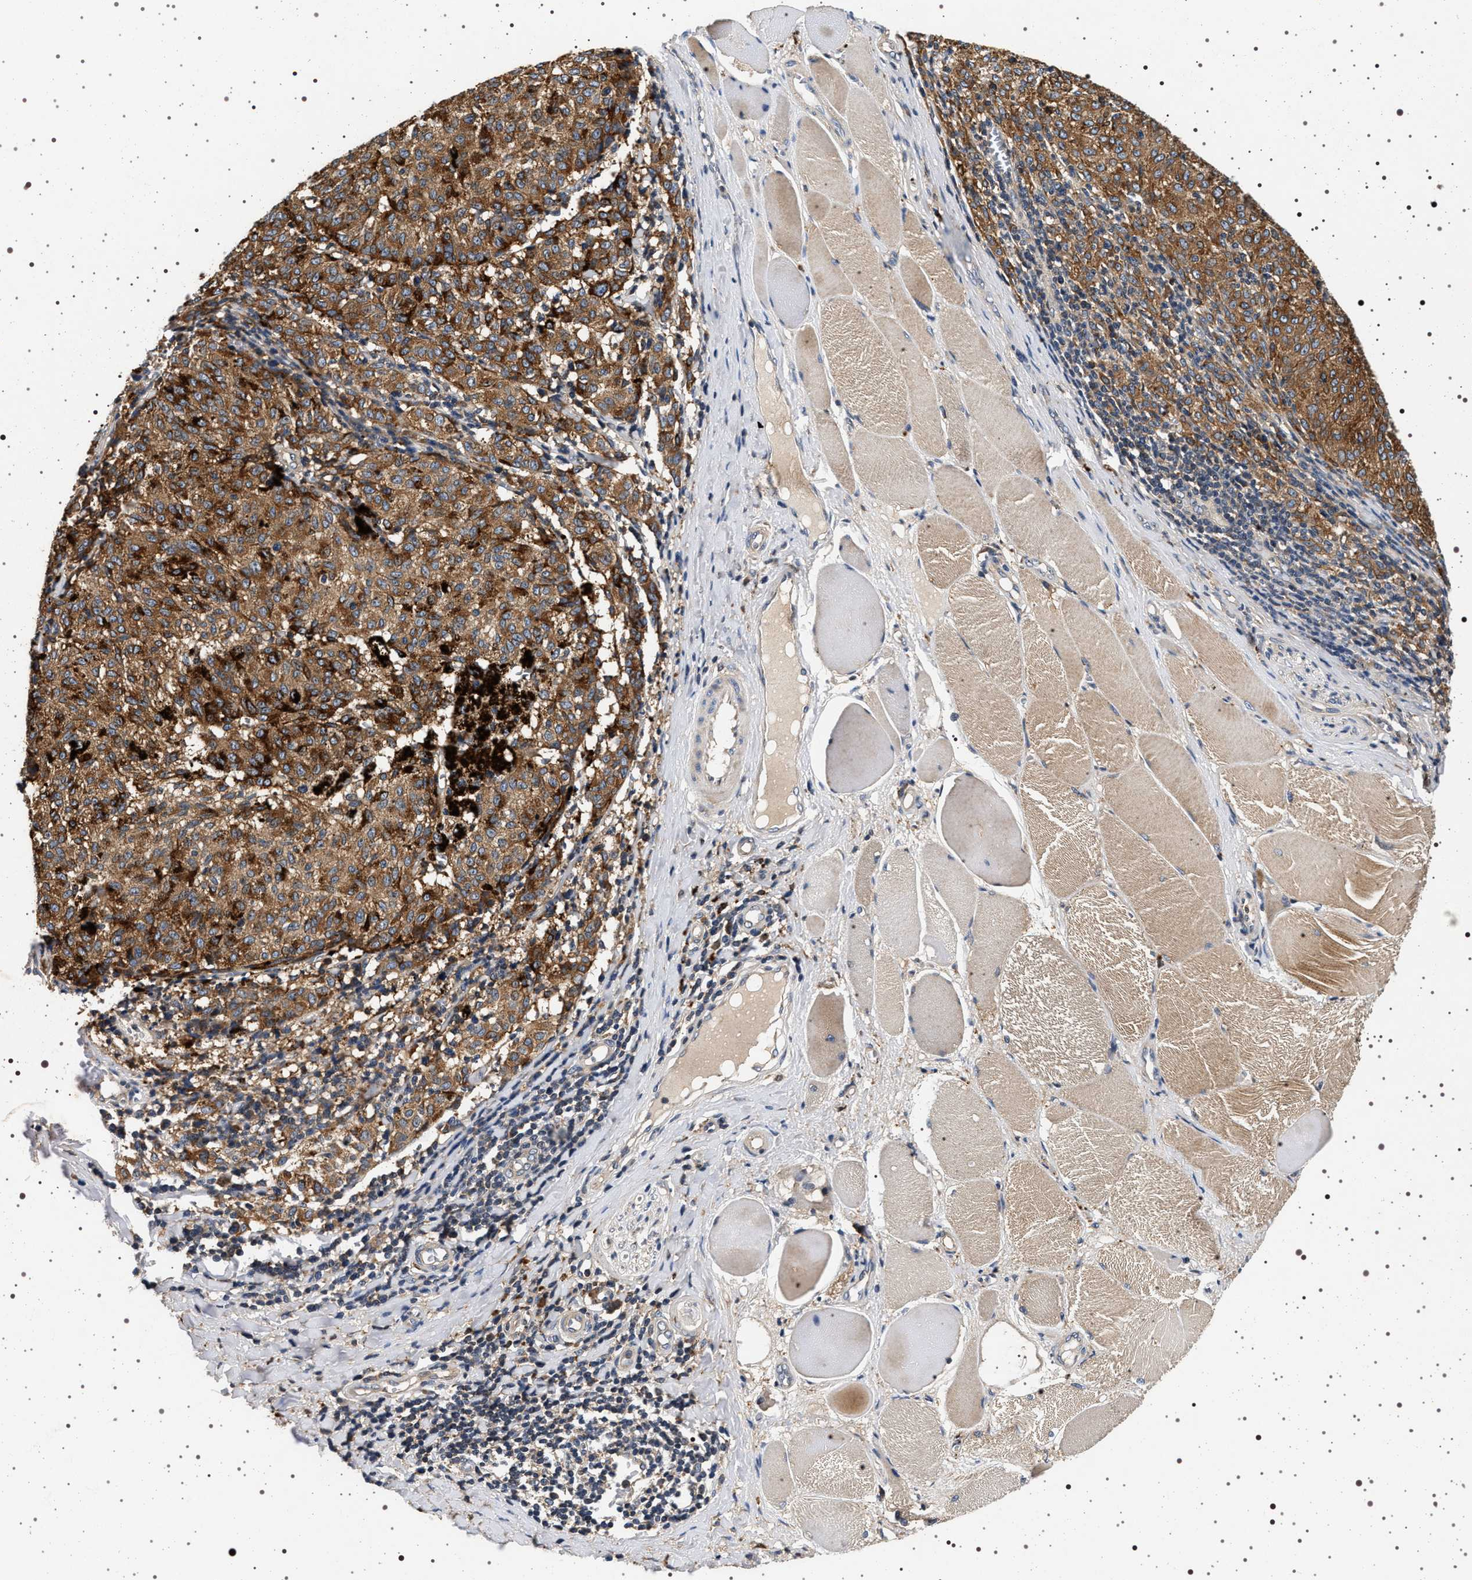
{"staining": {"intensity": "moderate", "quantity": ">75%", "location": "cytoplasmic/membranous"}, "tissue": "melanoma", "cell_type": "Tumor cells", "image_type": "cancer", "snomed": [{"axis": "morphology", "description": "Malignant melanoma, NOS"}, {"axis": "topography", "description": "Skin"}], "caption": "The histopathology image demonstrates a brown stain indicating the presence of a protein in the cytoplasmic/membranous of tumor cells in melanoma.", "gene": "DCBLD2", "patient": {"sex": "female", "age": 72}}